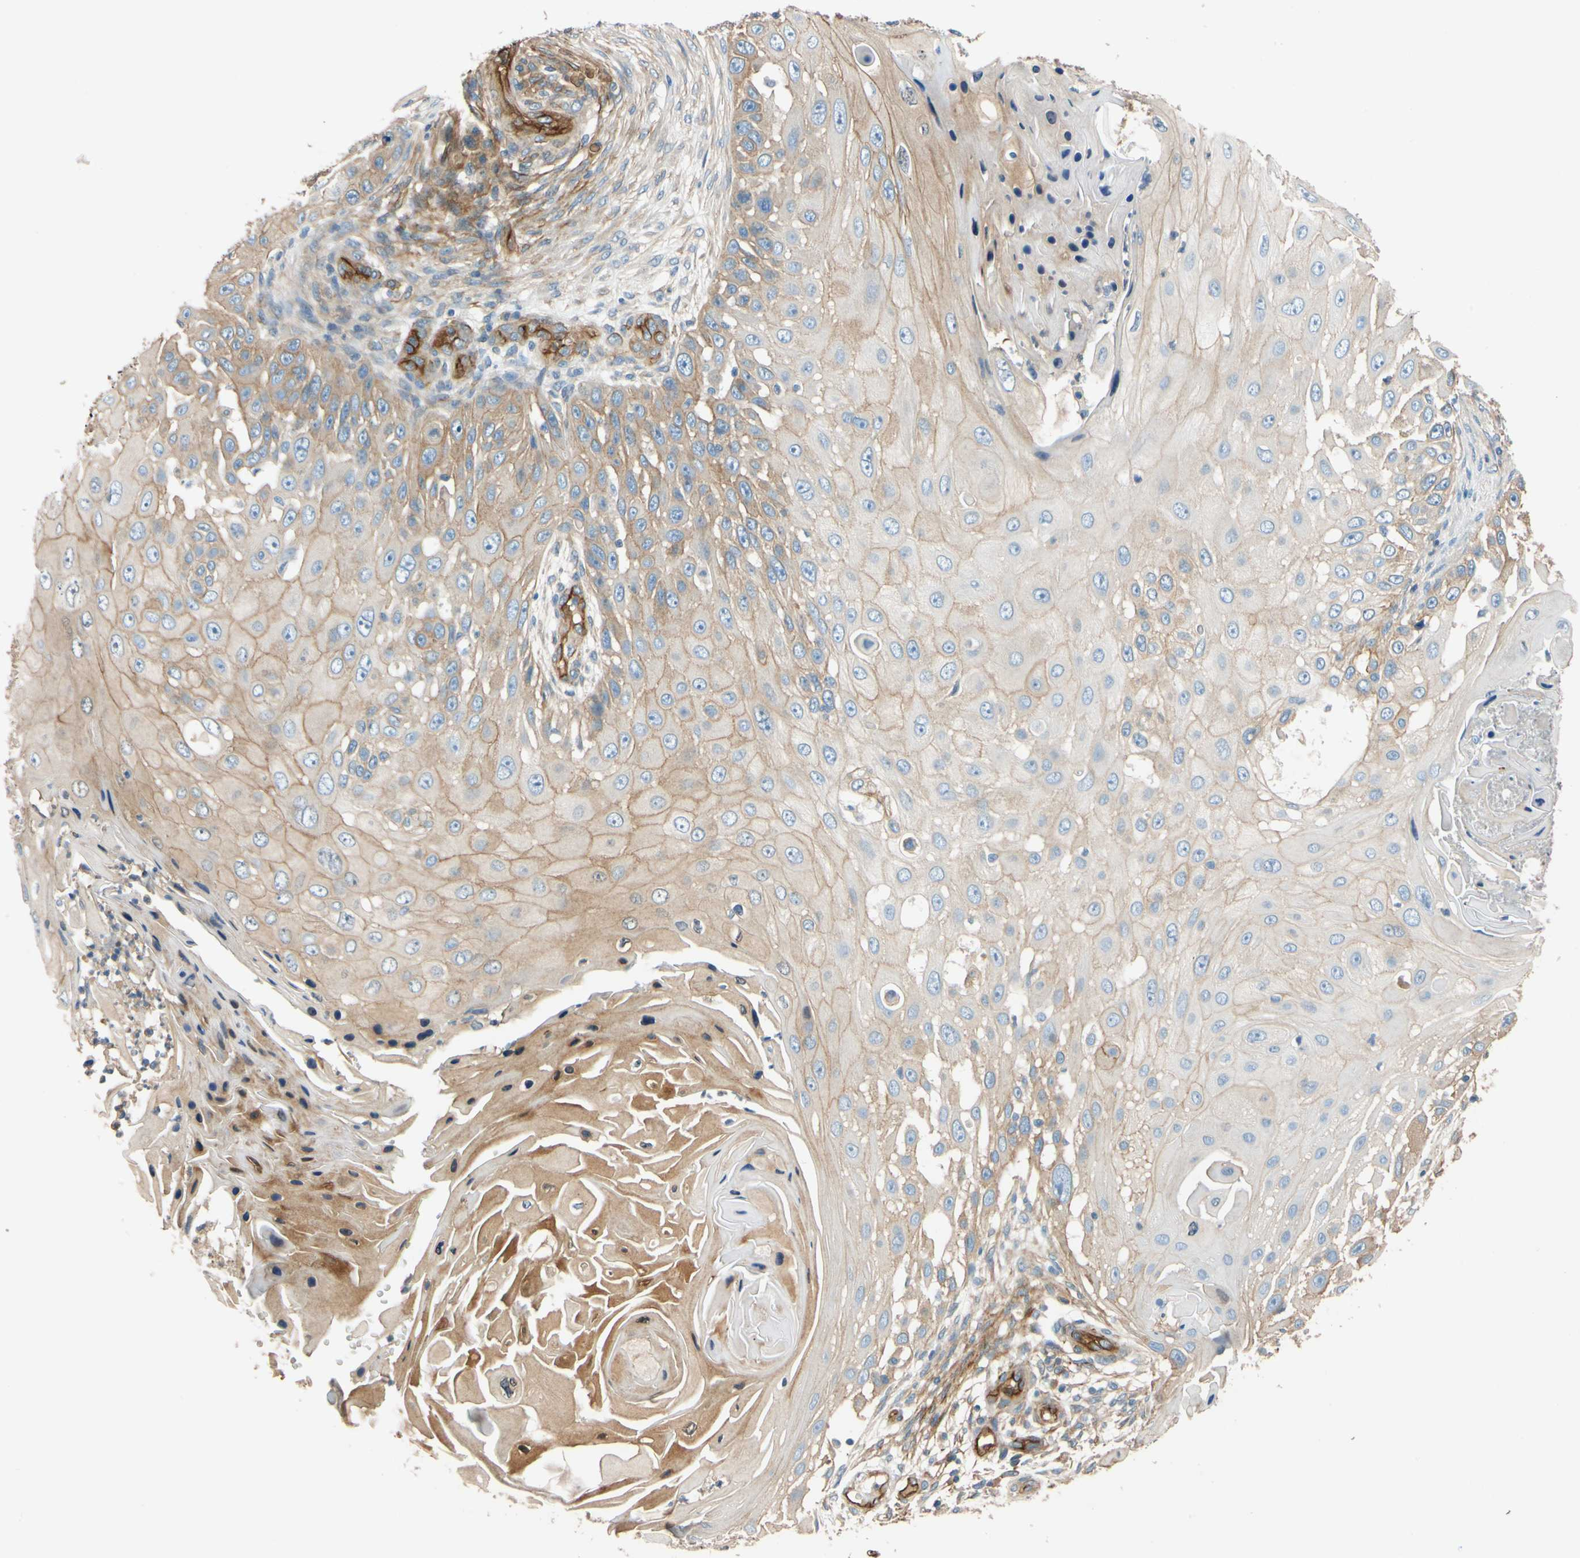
{"staining": {"intensity": "weak", "quantity": "25%-75%", "location": "cytoplasmic/membranous"}, "tissue": "skin cancer", "cell_type": "Tumor cells", "image_type": "cancer", "snomed": [{"axis": "morphology", "description": "Squamous cell carcinoma, NOS"}, {"axis": "topography", "description": "Skin"}], "caption": "A low amount of weak cytoplasmic/membranous staining is identified in approximately 25%-75% of tumor cells in squamous cell carcinoma (skin) tissue.", "gene": "SPTAN1", "patient": {"sex": "female", "age": 44}}